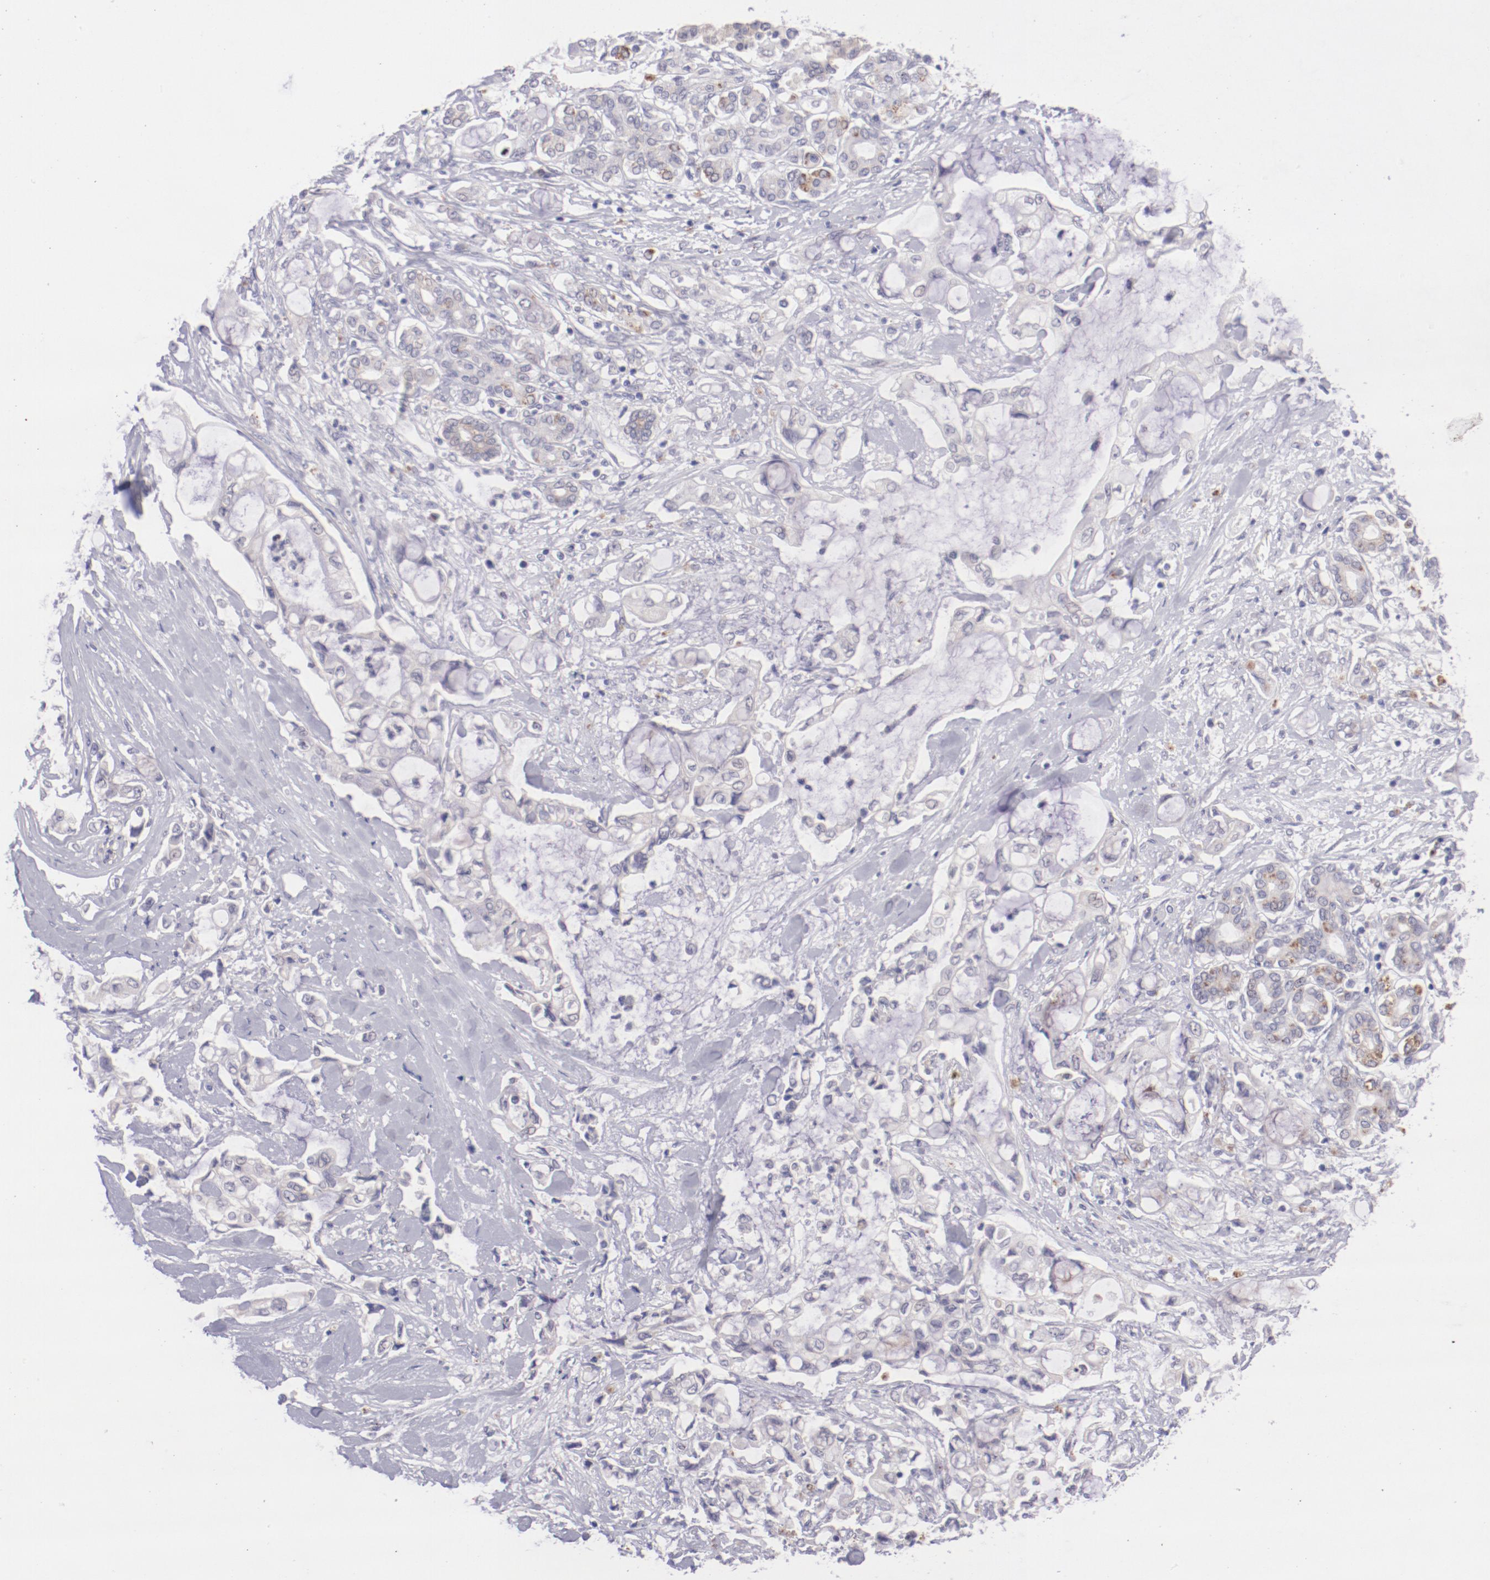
{"staining": {"intensity": "weak", "quantity": ">75%", "location": "cytoplasmic/membranous"}, "tissue": "pancreatic cancer", "cell_type": "Tumor cells", "image_type": "cancer", "snomed": [{"axis": "morphology", "description": "Adenocarcinoma, NOS"}, {"axis": "topography", "description": "Pancreas"}], "caption": "Weak cytoplasmic/membranous protein positivity is seen in approximately >75% of tumor cells in pancreatic adenocarcinoma.", "gene": "TRAF3", "patient": {"sex": "female", "age": 70}}